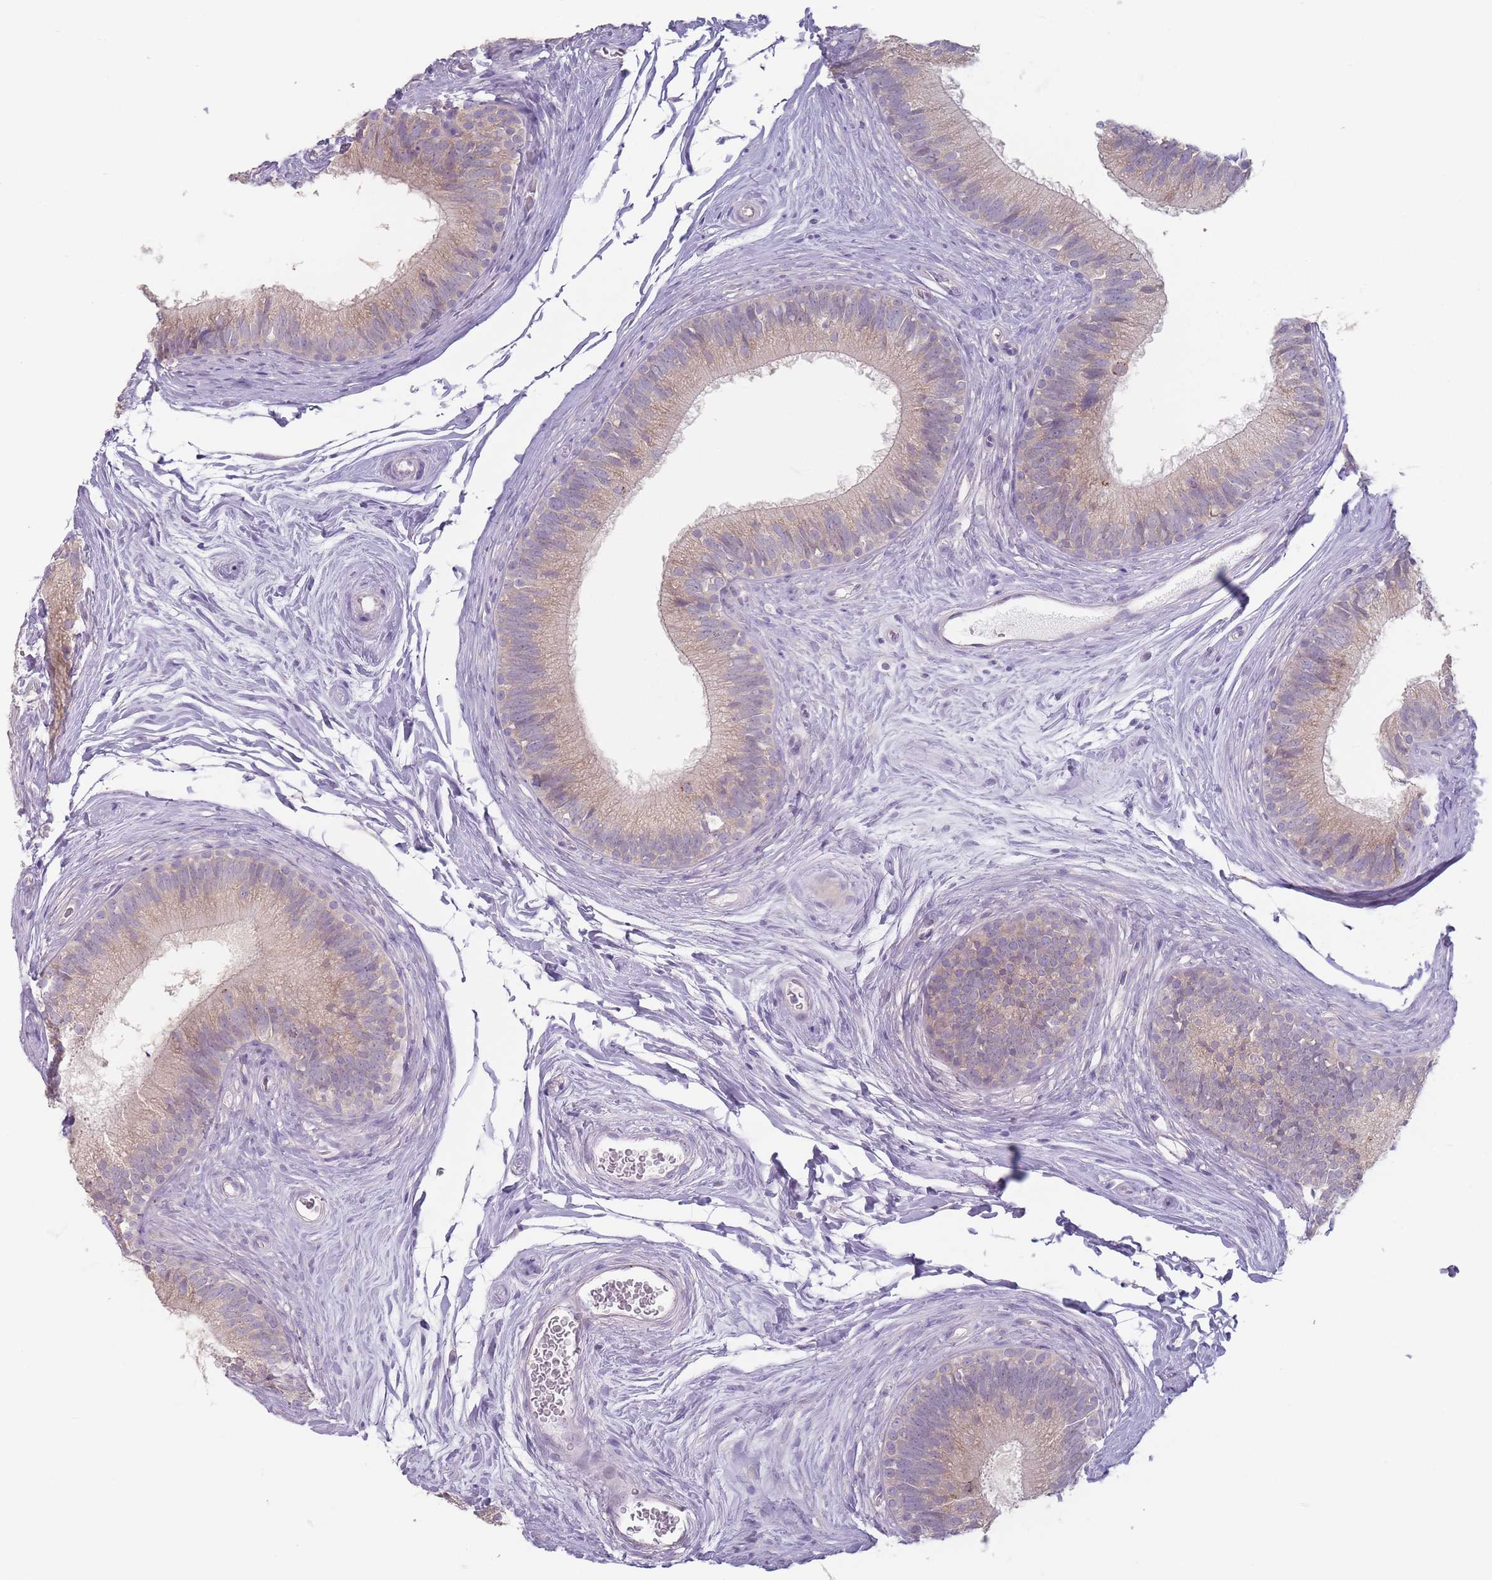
{"staining": {"intensity": "moderate", "quantity": "<25%", "location": "cytoplasmic/membranous"}, "tissue": "epididymis", "cell_type": "Glandular cells", "image_type": "normal", "snomed": [{"axis": "morphology", "description": "Normal tissue, NOS"}, {"axis": "topography", "description": "Epididymis"}], "caption": "Immunohistochemical staining of unremarkable epididymis reveals <25% levels of moderate cytoplasmic/membranous protein staining in approximately <25% of glandular cells.", "gene": "AKAIN1", "patient": {"sex": "male", "age": 33}}